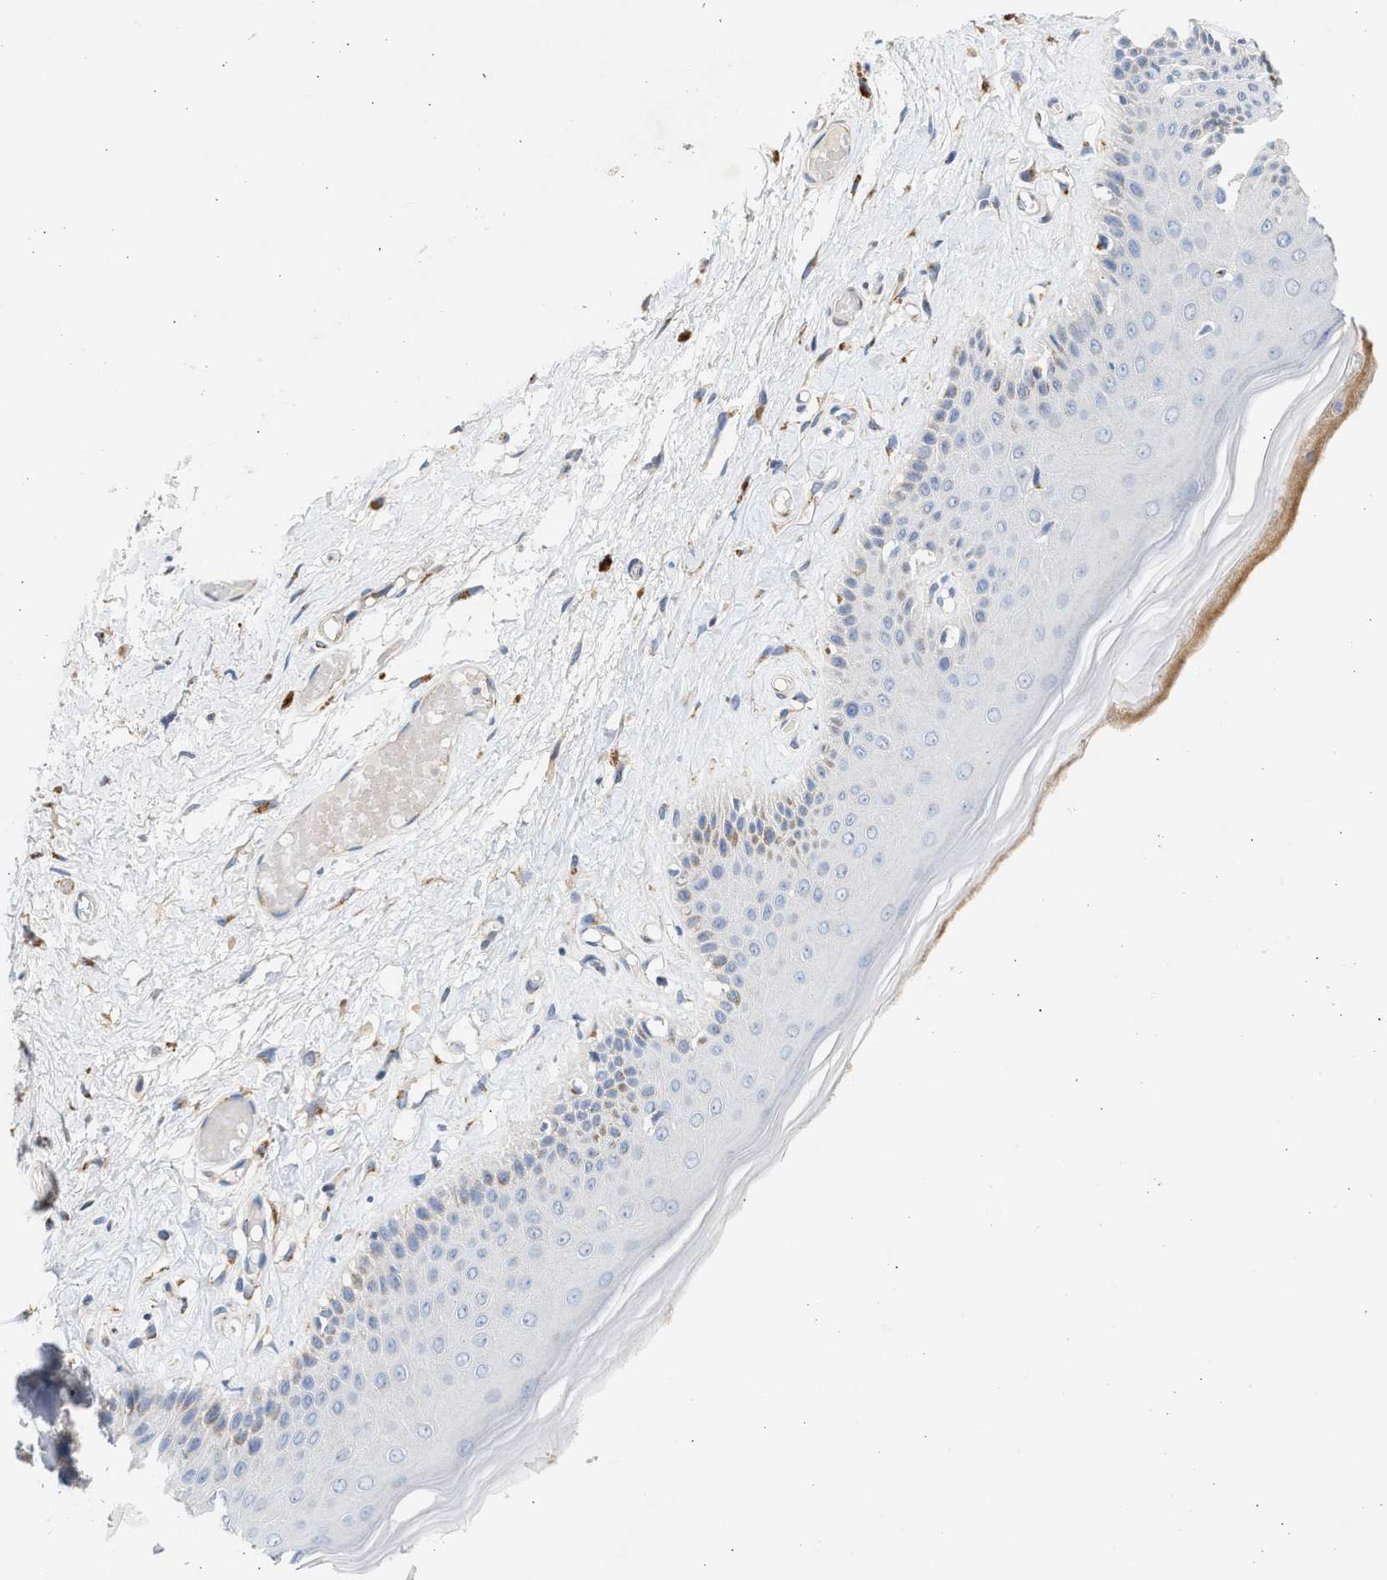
{"staining": {"intensity": "moderate", "quantity": "<25%", "location": "cytoplasmic/membranous"}, "tissue": "skin", "cell_type": "Epidermal cells", "image_type": "normal", "snomed": [{"axis": "morphology", "description": "Normal tissue, NOS"}, {"axis": "topography", "description": "Vulva"}], "caption": "Human skin stained for a protein (brown) reveals moderate cytoplasmic/membranous positive staining in approximately <25% of epidermal cells.", "gene": "IPO8", "patient": {"sex": "female", "age": 73}}